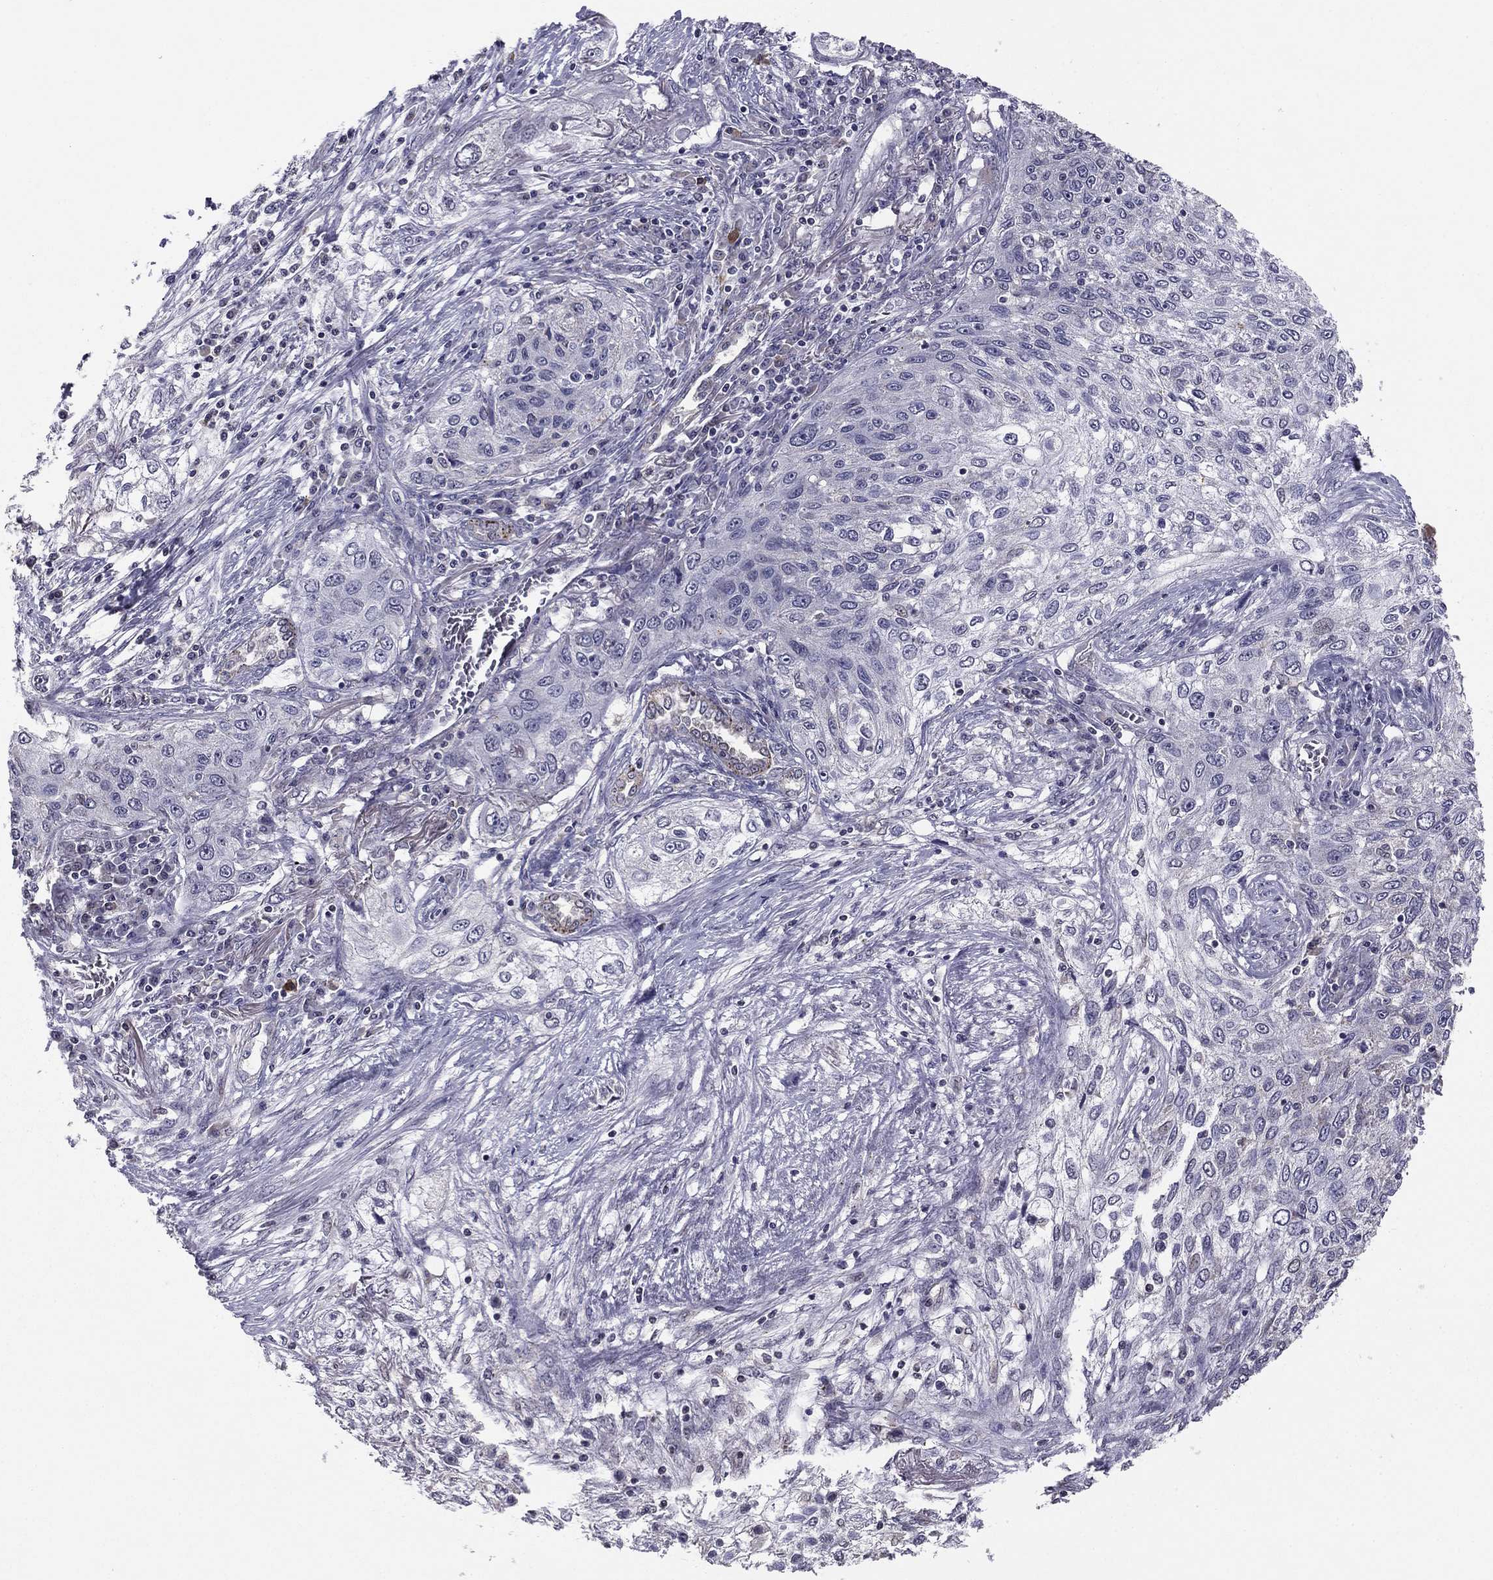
{"staining": {"intensity": "negative", "quantity": "none", "location": "none"}, "tissue": "lung cancer", "cell_type": "Tumor cells", "image_type": "cancer", "snomed": [{"axis": "morphology", "description": "Squamous cell carcinoma, NOS"}, {"axis": "topography", "description": "Lung"}], "caption": "DAB (3,3'-diaminobenzidine) immunohistochemical staining of human squamous cell carcinoma (lung) displays no significant positivity in tumor cells.", "gene": "HCN1", "patient": {"sex": "female", "age": 69}}